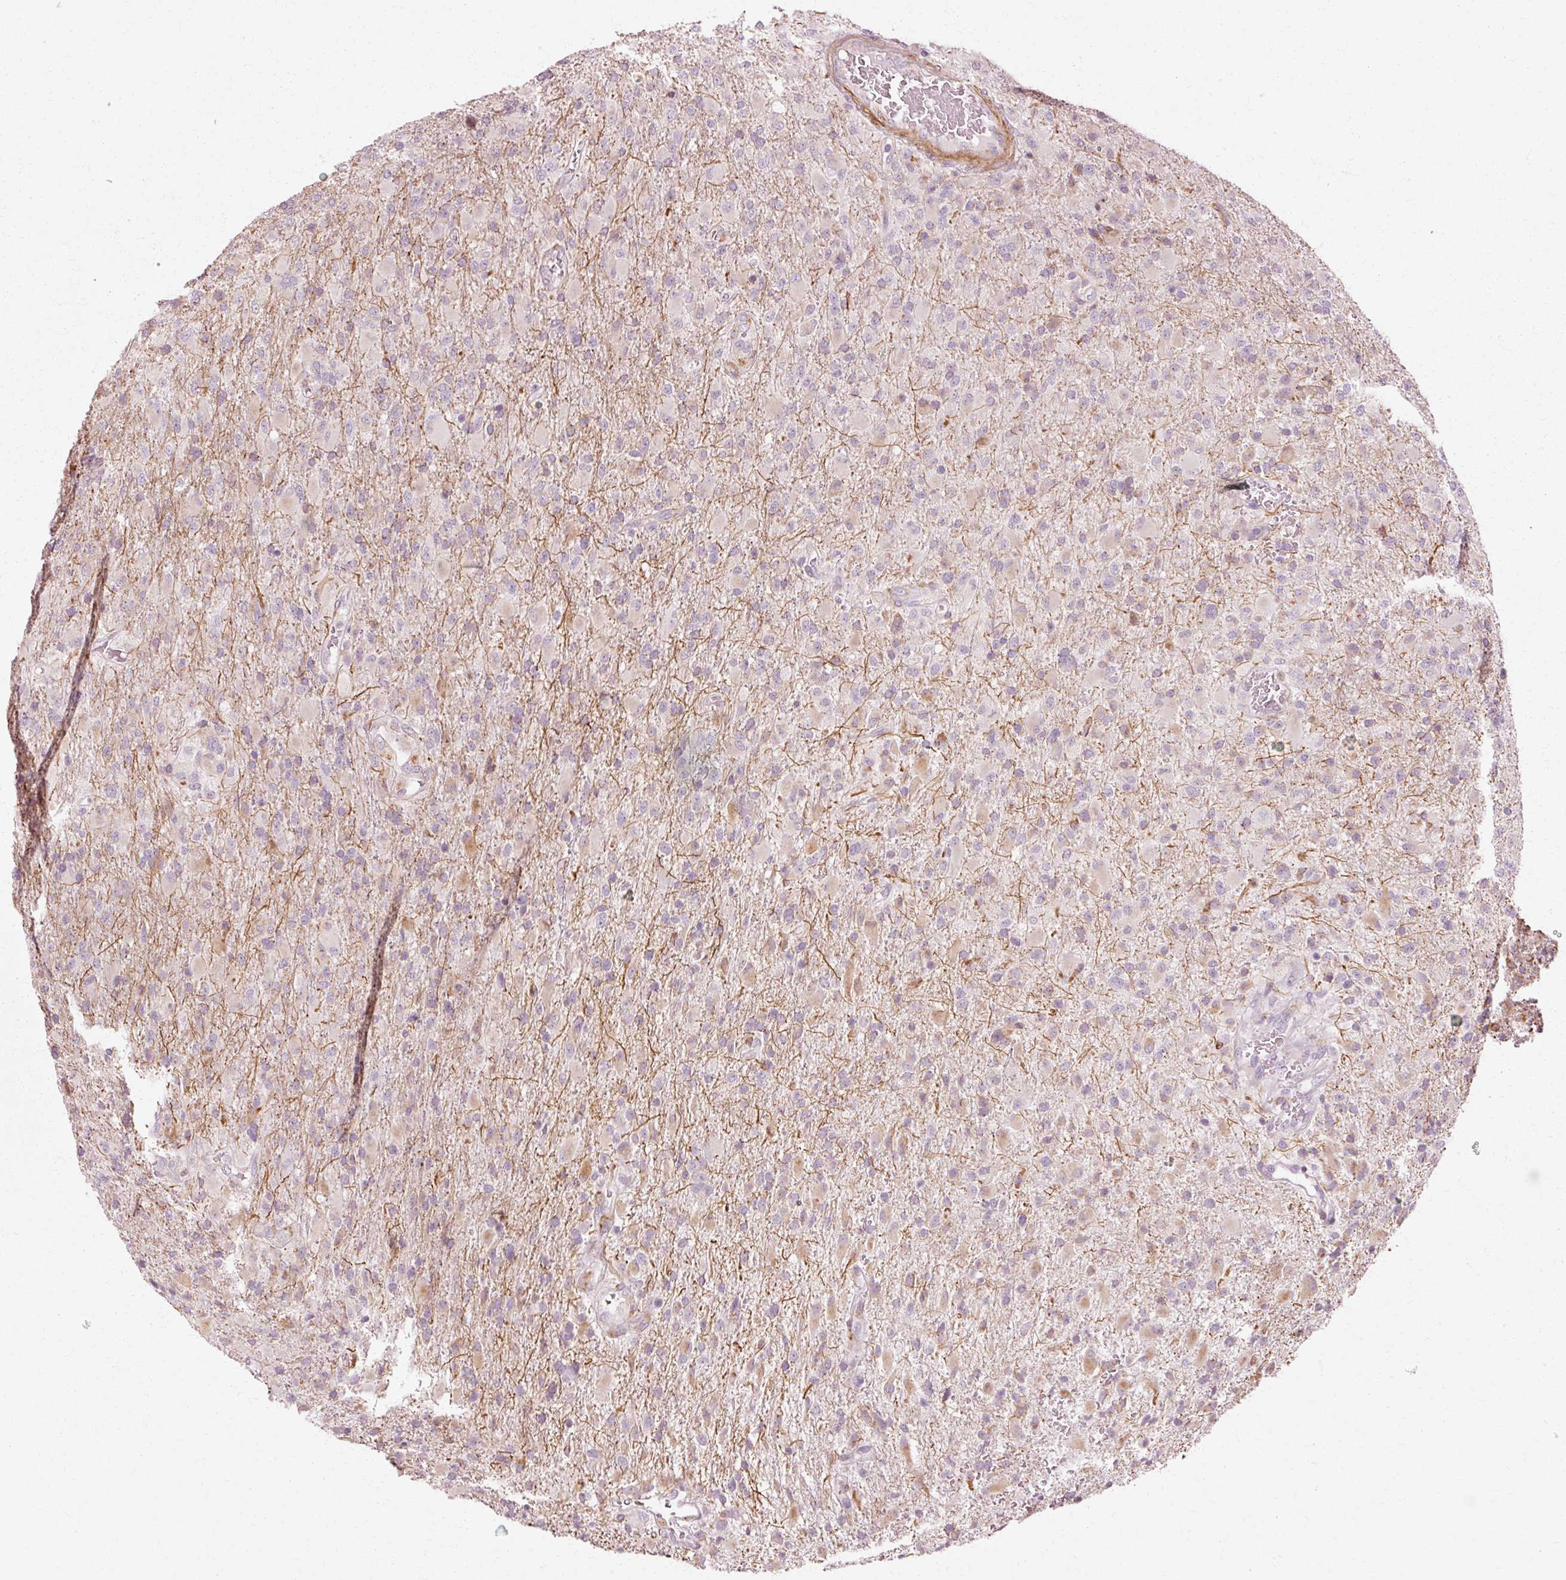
{"staining": {"intensity": "moderate", "quantity": "<25%", "location": "cytoplasmic/membranous,nuclear"}, "tissue": "glioma", "cell_type": "Tumor cells", "image_type": "cancer", "snomed": [{"axis": "morphology", "description": "Glioma, malignant, Low grade"}, {"axis": "topography", "description": "Brain"}], "caption": "Malignant low-grade glioma stained for a protein shows moderate cytoplasmic/membranous and nuclear positivity in tumor cells. Using DAB (3,3'-diaminobenzidine) (brown) and hematoxylin (blue) stains, captured at high magnification using brightfield microscopy.", "gene": "RGPD5", "patient": {"sex": "male", "age": 65}}